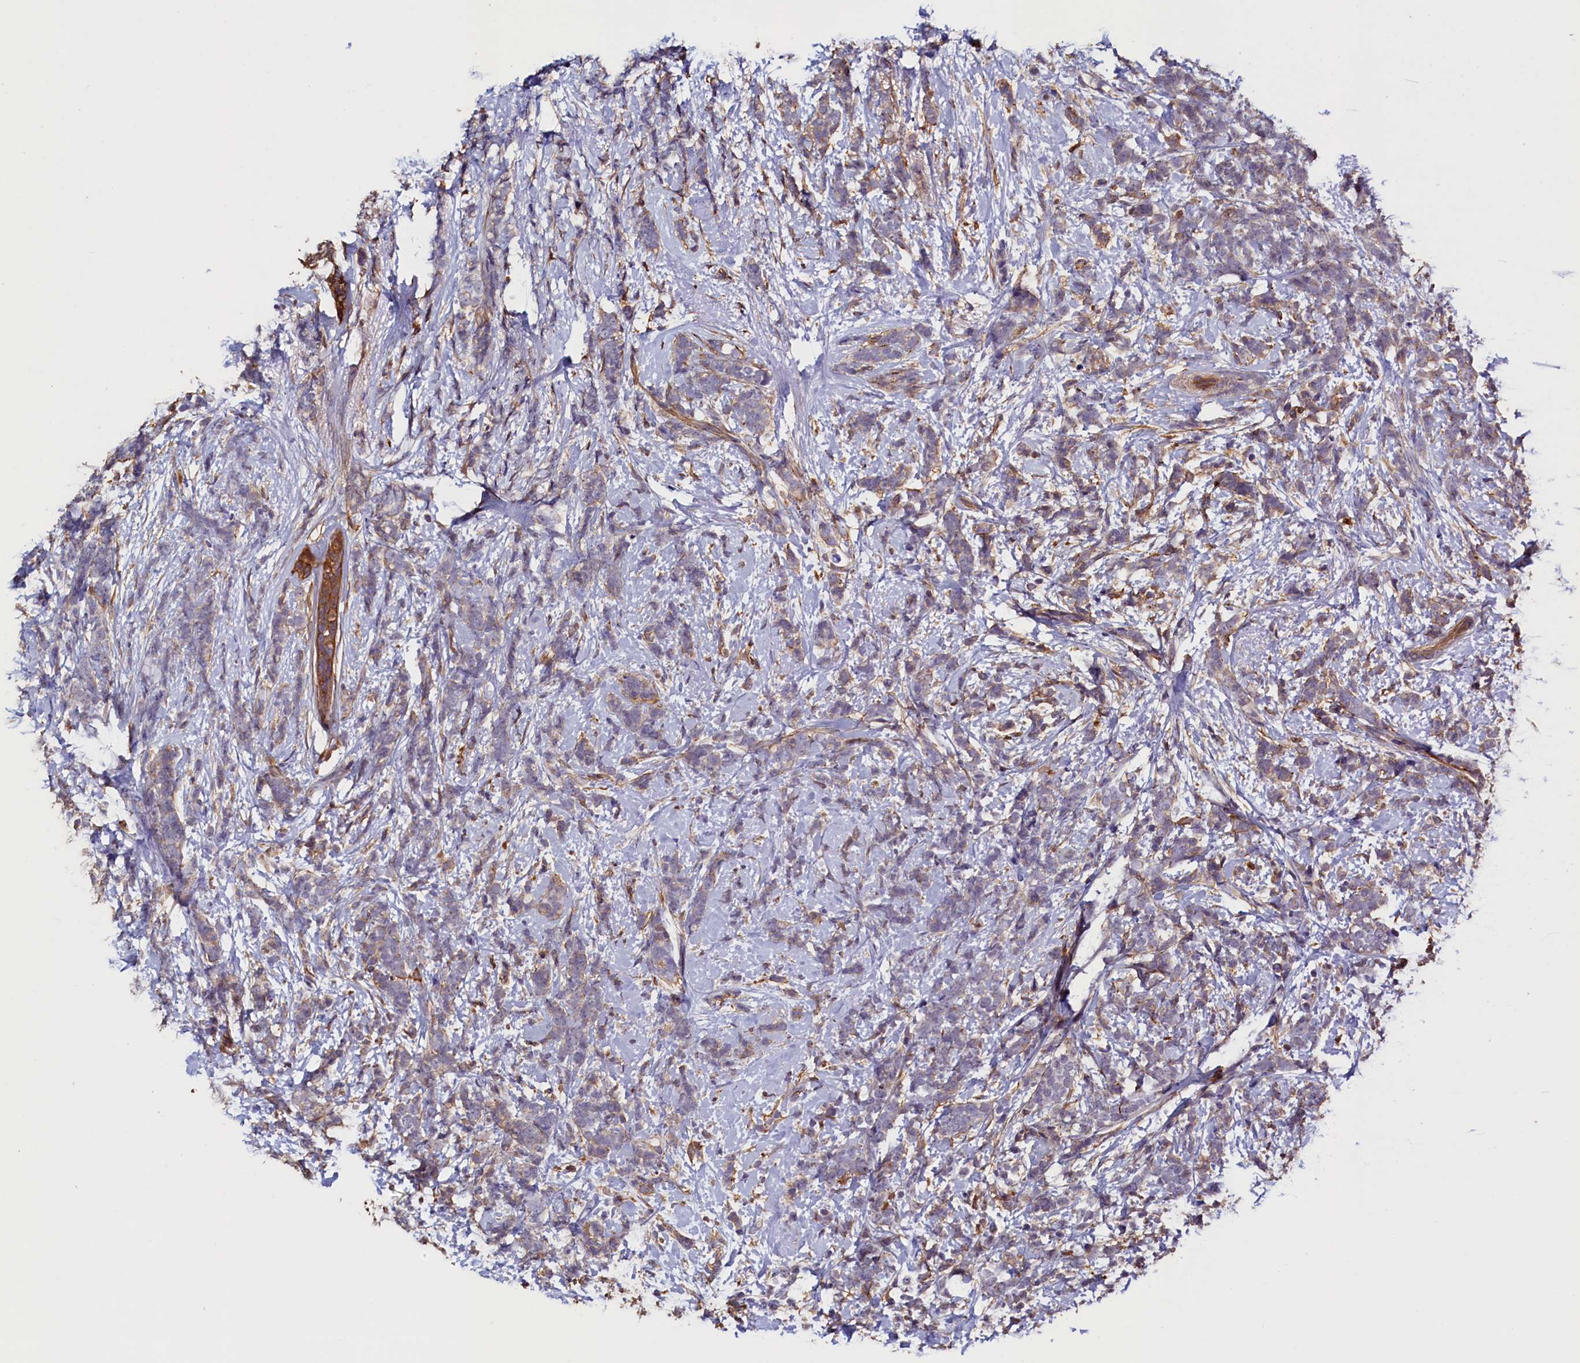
{"staining": {"intensity": "weak", "quantity": "25%-75%", "location": "cytoplasmic/membranous"}, "tissue": "breast cancer", "cell_type": "Tumor cells", "image_type": "cancer", "snomed": [{"axis": "morphology", "description": "Lobular carcinoma"}, {"axis": "topography", "description": "Breast"}], "caption": "DAB immunohistochemical staining of human breast cancer (lobular carcinoma) reveals weak cytoplasmic/membranous protein positivity in approximately 25%-75% of tumor cells. Immunohistochemistry stains the protein of interest in brown and the nuclei are stained blue.", "gene": "DUOXA1", "patient": {"sex": "female", "age": 58}}